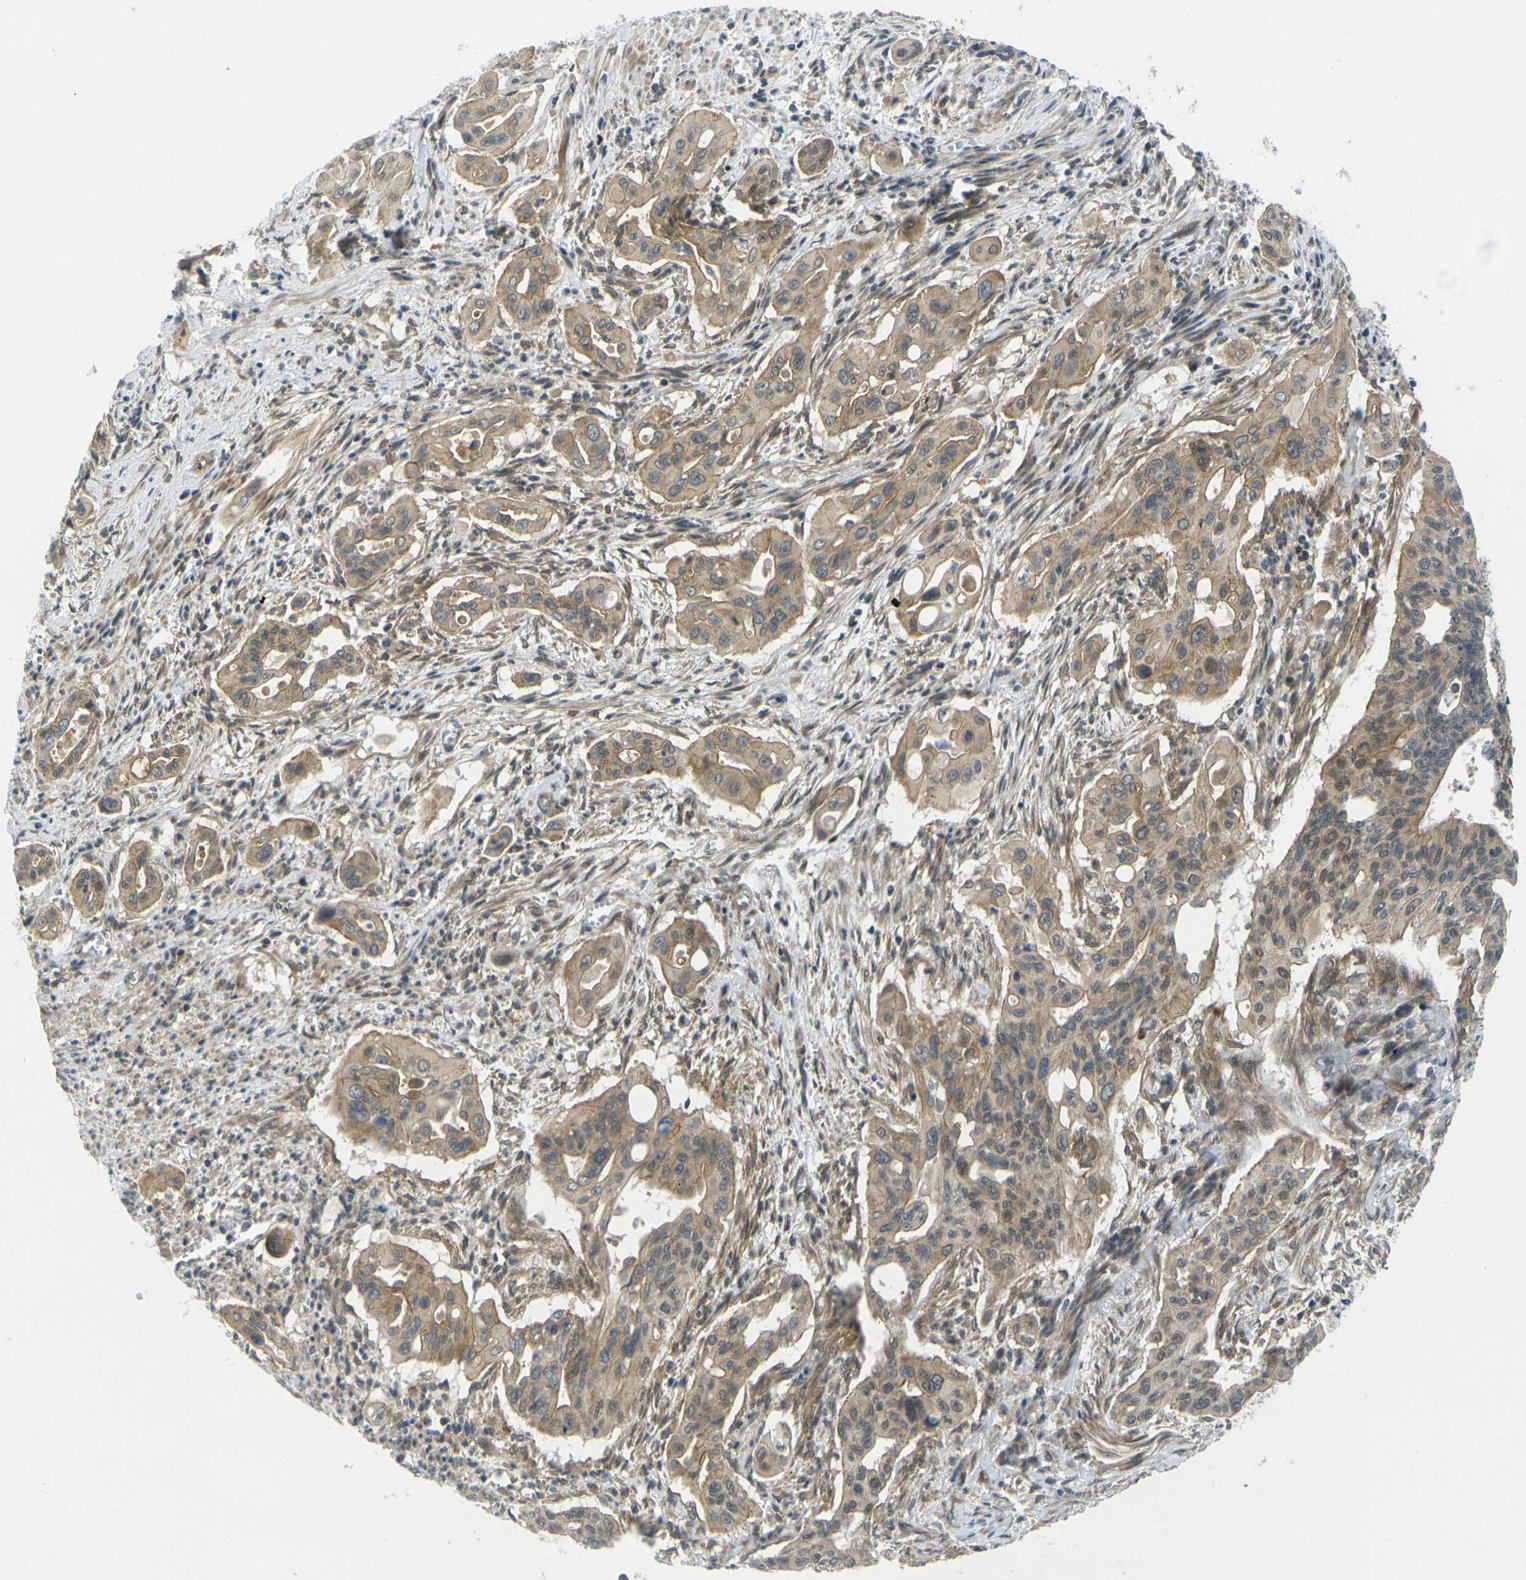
{"staining": {"intensity": "moderate", "quantity": ">75%", "location": "cytoplasmic/membranous,nuclear"}, "tissue": "pancreatic cancer", "cell_type": "Tumor cells", "image_type": "cancer", "snomed": [{"axis": "morphology", "description": "Adenocarcinoma, NOS"}, {"axis": "topography", "description": "Pancreas"}], "caption": "IHC micrograph of human adenocarcinoma (pancreatic) stained for a protein (brown), which exhibits medium levels of moderate cytoplasmic/membranous and nuclear staining in about >75% of tumor cells.", "gene": "KCTD10", "patient": {"sex": "male", "age": 77}}